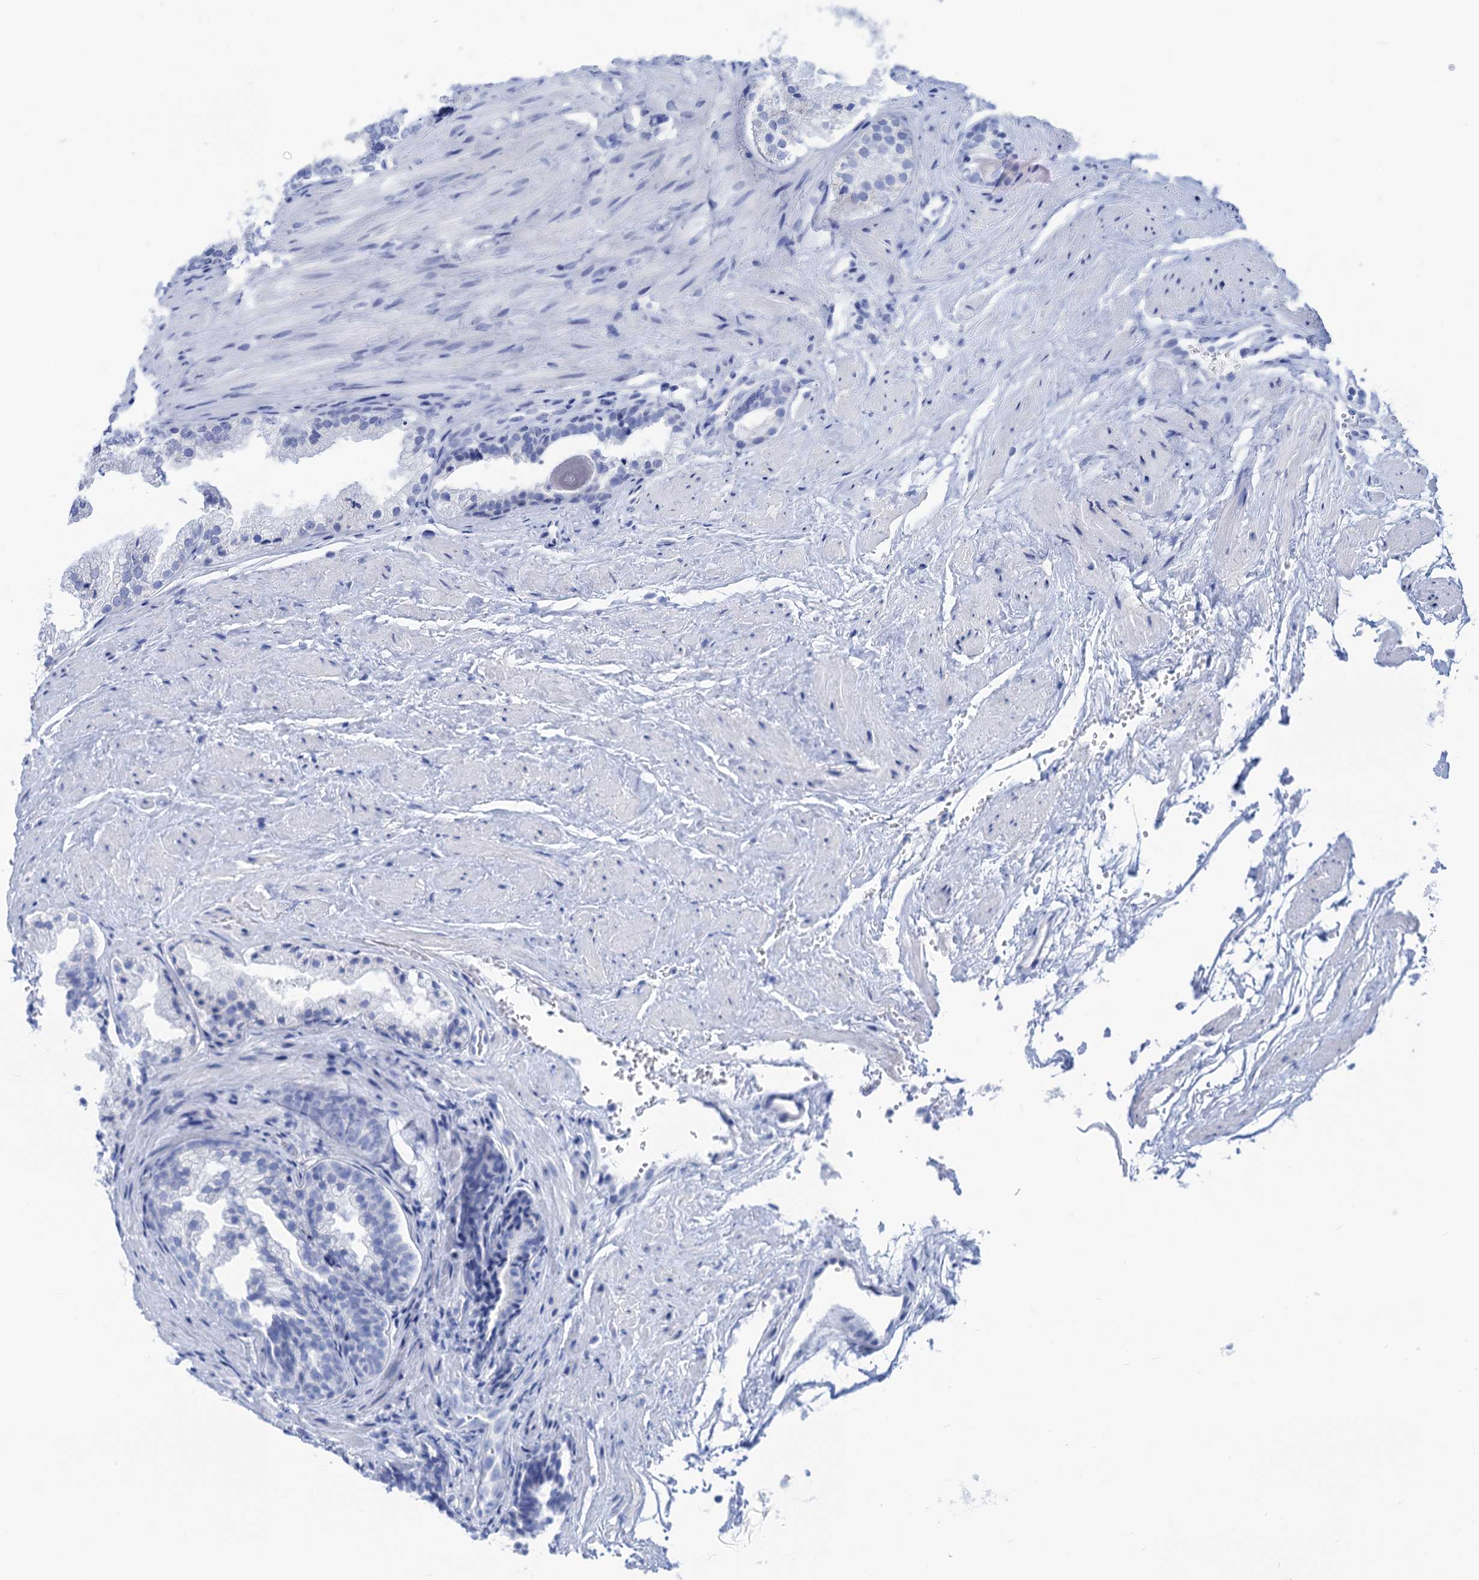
{"staining": {"intensity": "negative", "quantity": "none", "location": "none"}, "tissue": "prostate", "cell_type": "Glandular cells", "image_type": "normal", "snomed": [{"axis": "morphology", "description": "Normal tissue, NOS"}, {"axis": "topography", "description": "Prostate"}], "caption": "Immunohistochemical staining of normal human prostate demonstrates no significant staining in glandular cells.", "gene": "CABYR", "patient": {"sex": "male", "age": 76}}